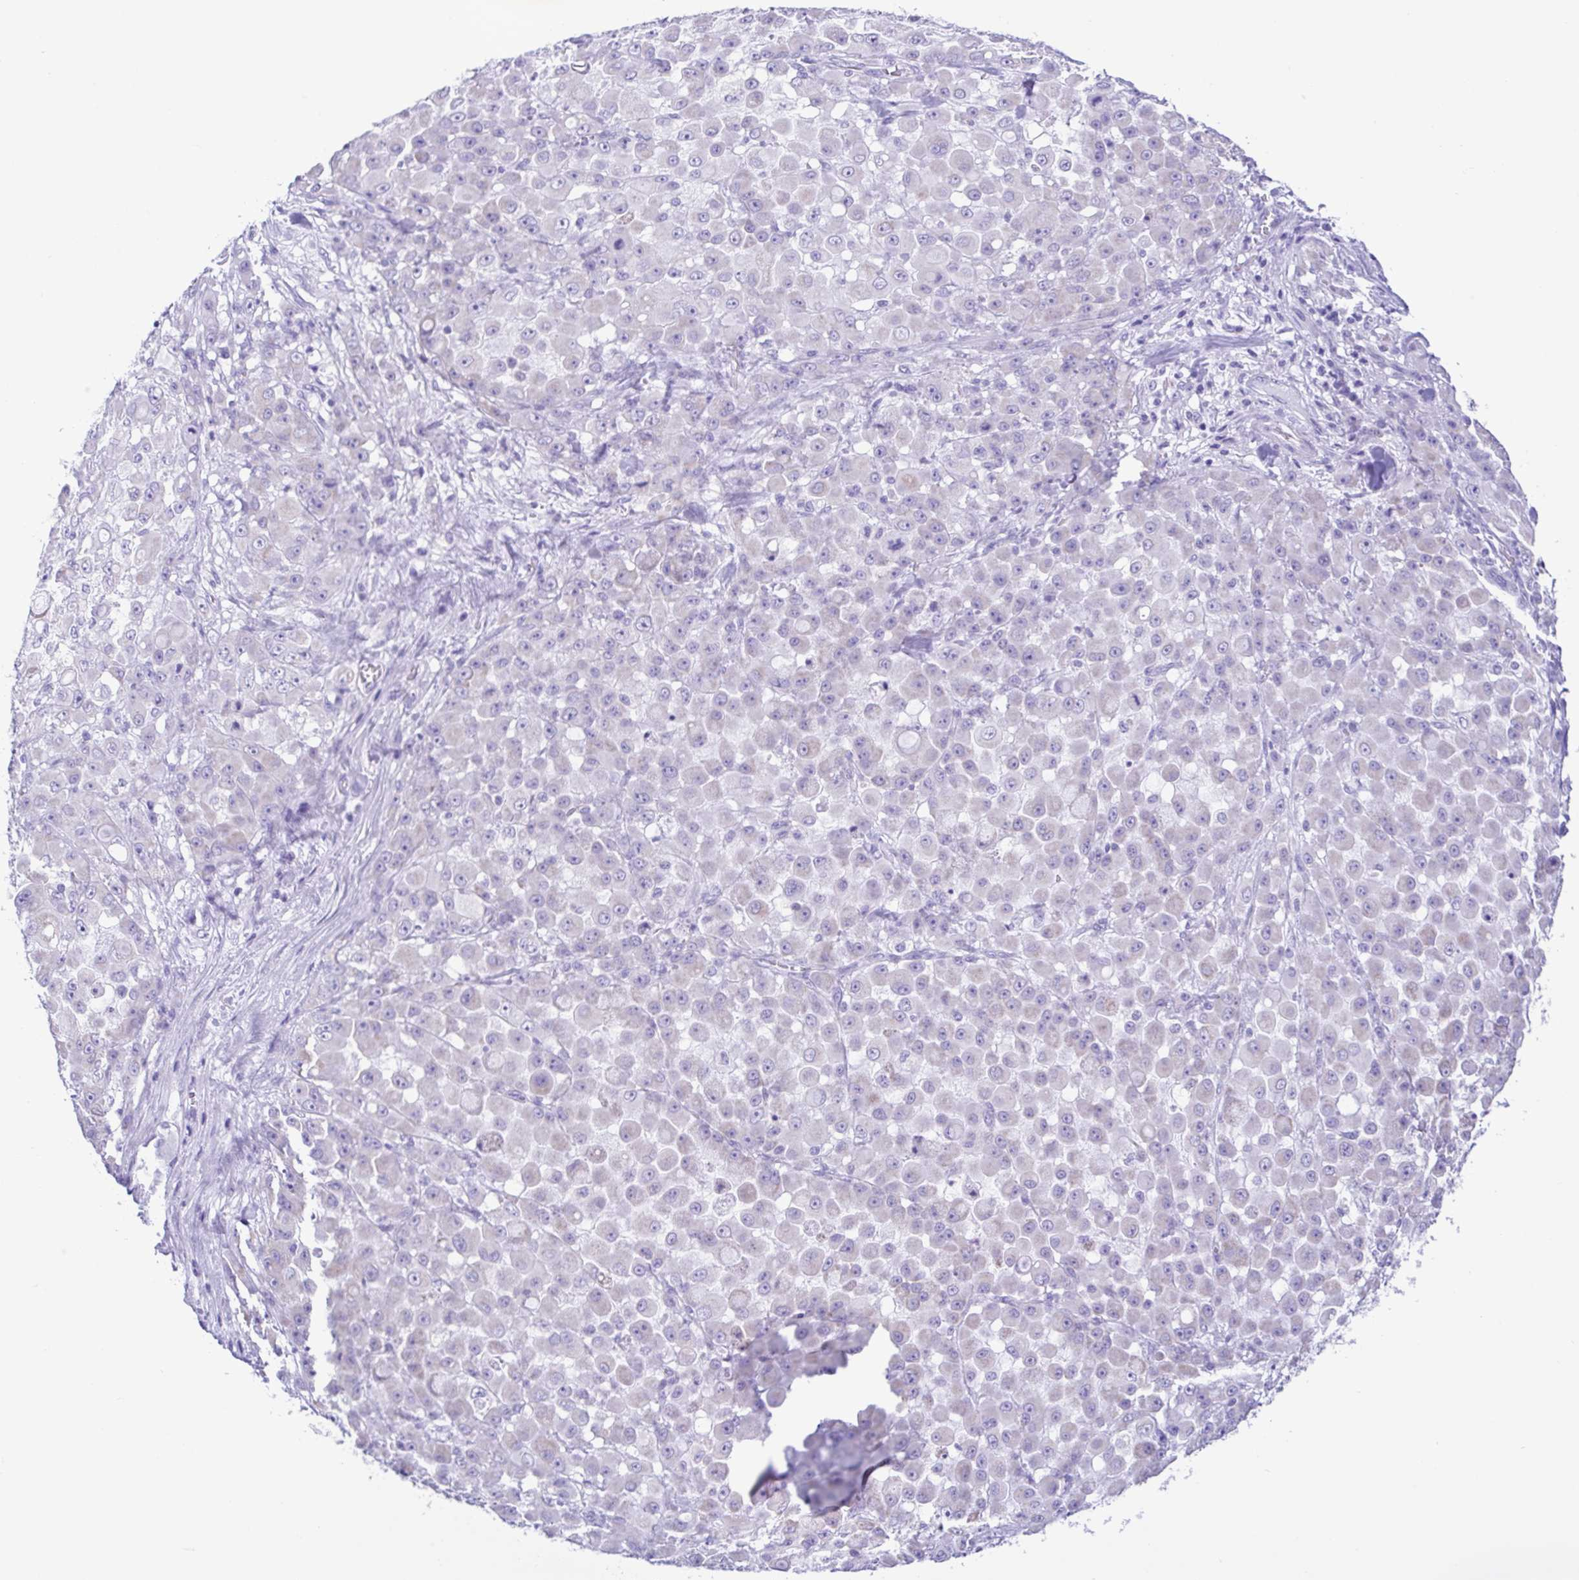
{"staining": {"intensity": "negative", "quantity": "none", "location": "none"}, "tissue": "stomach cancer", "cell_type": "Tumor cells", "image_type": "cancer", "snomed": [{"axis": "morphology", "description": "Adenocarcinoma, NOS"}, {"axis": "topography", "description": "Stomach"}], "caption": "DAB (3,3'-diaminobenzidine) immunohistochemical staining of human stomach adenocarcinoma exhibits no significant staining in tumor cells.", "gene": "ACTRT3", "patient": {"sex": "female", "age": 76}}